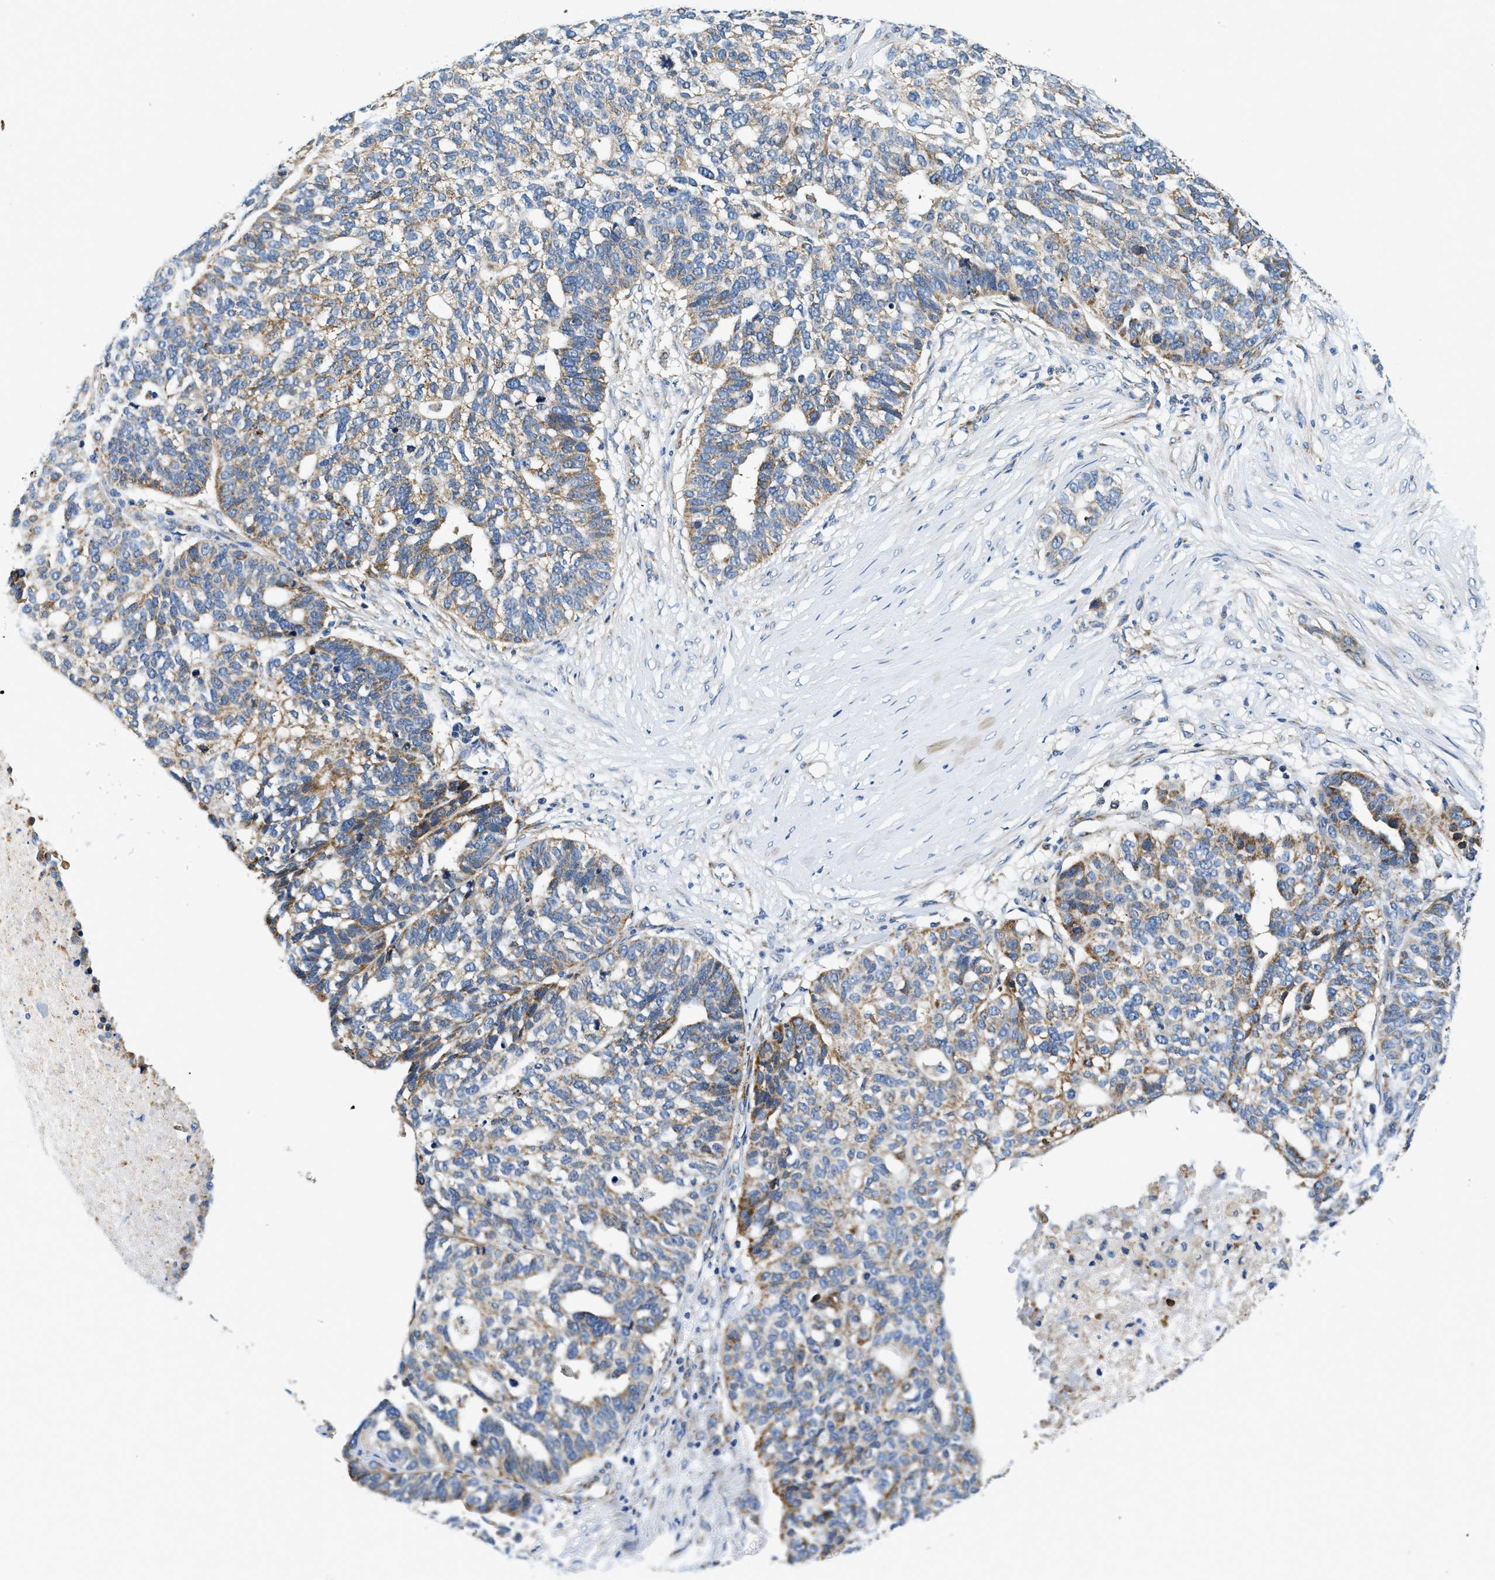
{"staining": {"intensity": "moderate", "quantity": "25%-75%", "location": "cytoplasmic/membranous"}, "tissue": "ovarian cancer", "cell_type": "Tumor cells", "image_type": "cancer", "snomed": [{"axis": "morphology", "description": "Cystadenocarcinoma, serous, NOS"}, {"axis": "topography", "description": "Ovary"}], "caption": "The immunohistochemical stain highlights moderate cytoplasmic/membranous expression in tumor cells of serous cystadenocarcinoma (ovarian) tissue.", "gene": "SAMD4B", "patient": {"sex": "female", "age": 59}}